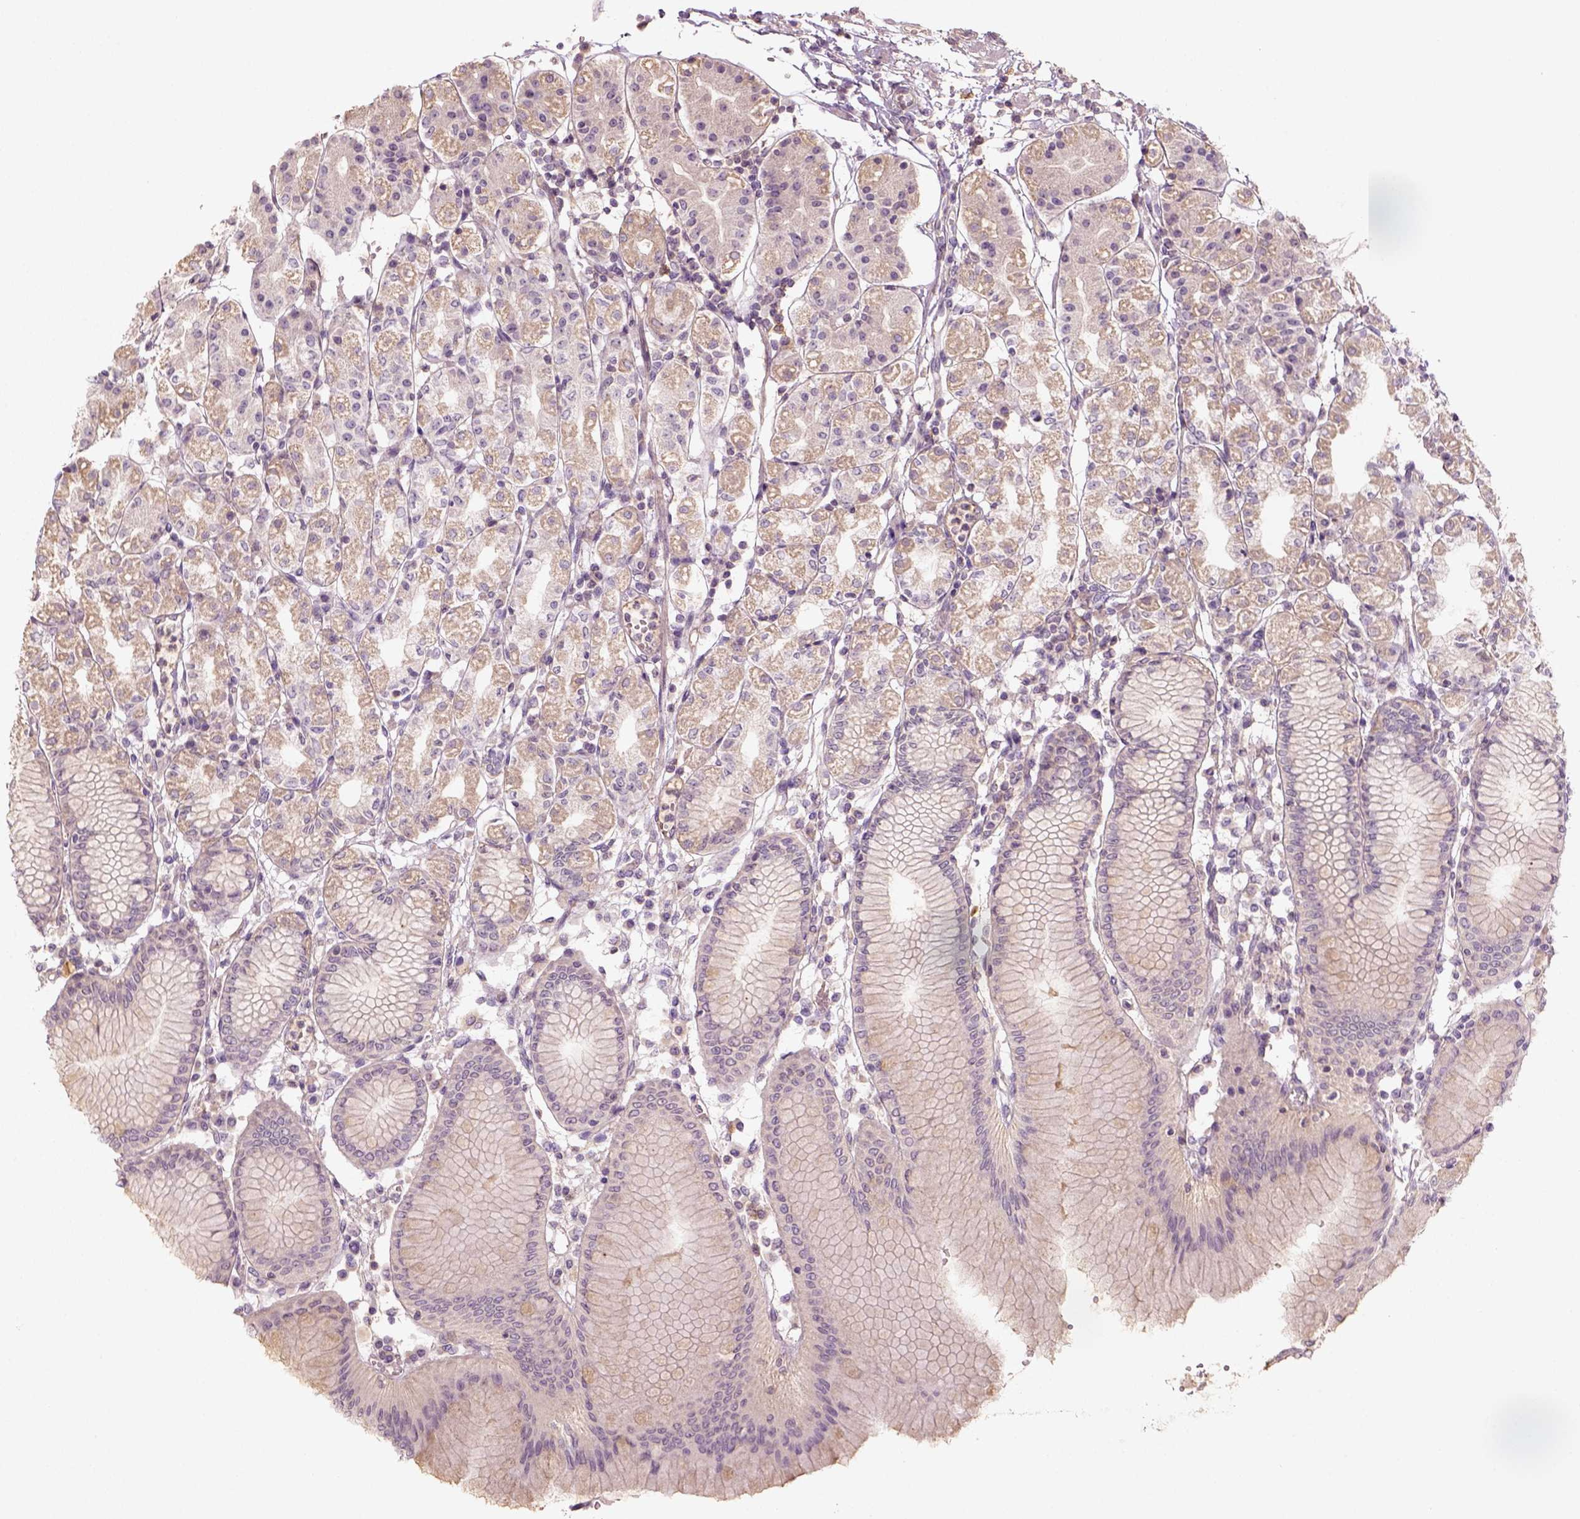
{"staining": {"intensity": "weak", "quantity": "<25%", "location": "cytoplasmic/membranous"}, "tissue": "stomach", "cell_type": "Glandular cells", "image_type": "normal", "snomed": [{"axis": "morphology", "description": "Normal tissue, NOS"}, {"axis": "topography", "description": "Skeletal muscle"}, {"axis": "topography", "description": "Stomach"}], "caption": "This is a image of IHC staining of unremarkable stomach, which shows no positivity in glandular cells. (Brightfield microscopy of DAB (3,3'-diaminobenzidine) IHC at high magnification).", "gene": "AQP9", "patient": {"sex": "female", "age": 57}}